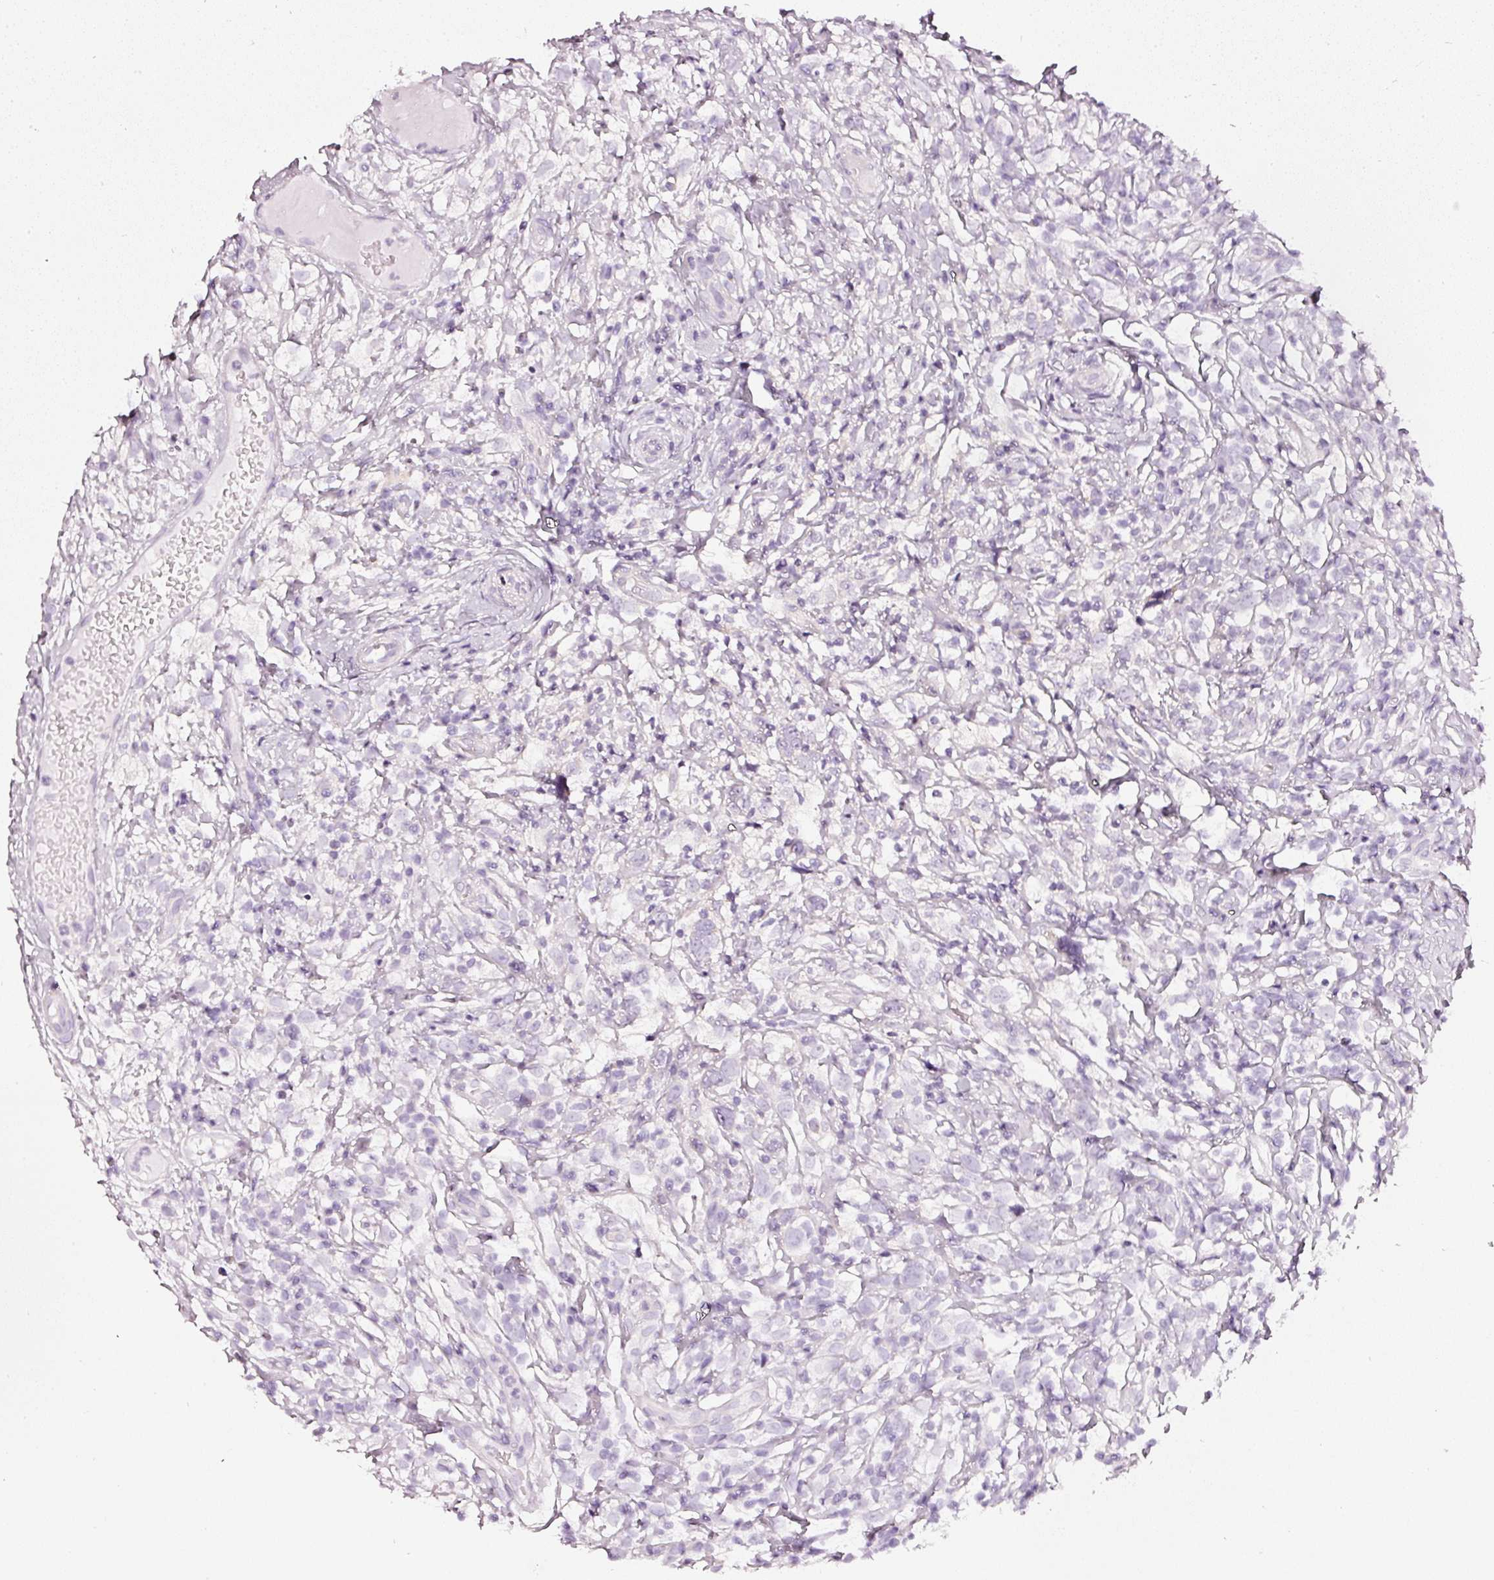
{"staining": {"intensity": "negative", "quantity": "none", "location": "none"}, "tissue": "lymphoma", "cell_type": "Tumor cells", "image_type": "cancer", "snomed": [{"axis": "morphology", "description": "Hodgkin's disease, NOS"}, {"axis": "topography", "description": "No Tissue"}], "caption": "IHC image of lymphoma stained for a protein (brown), which shows no staining in tumor cells. Nuclei are stained in blue.", "gene": "CNP", "patient": {"sex": "female", "age": 21}}